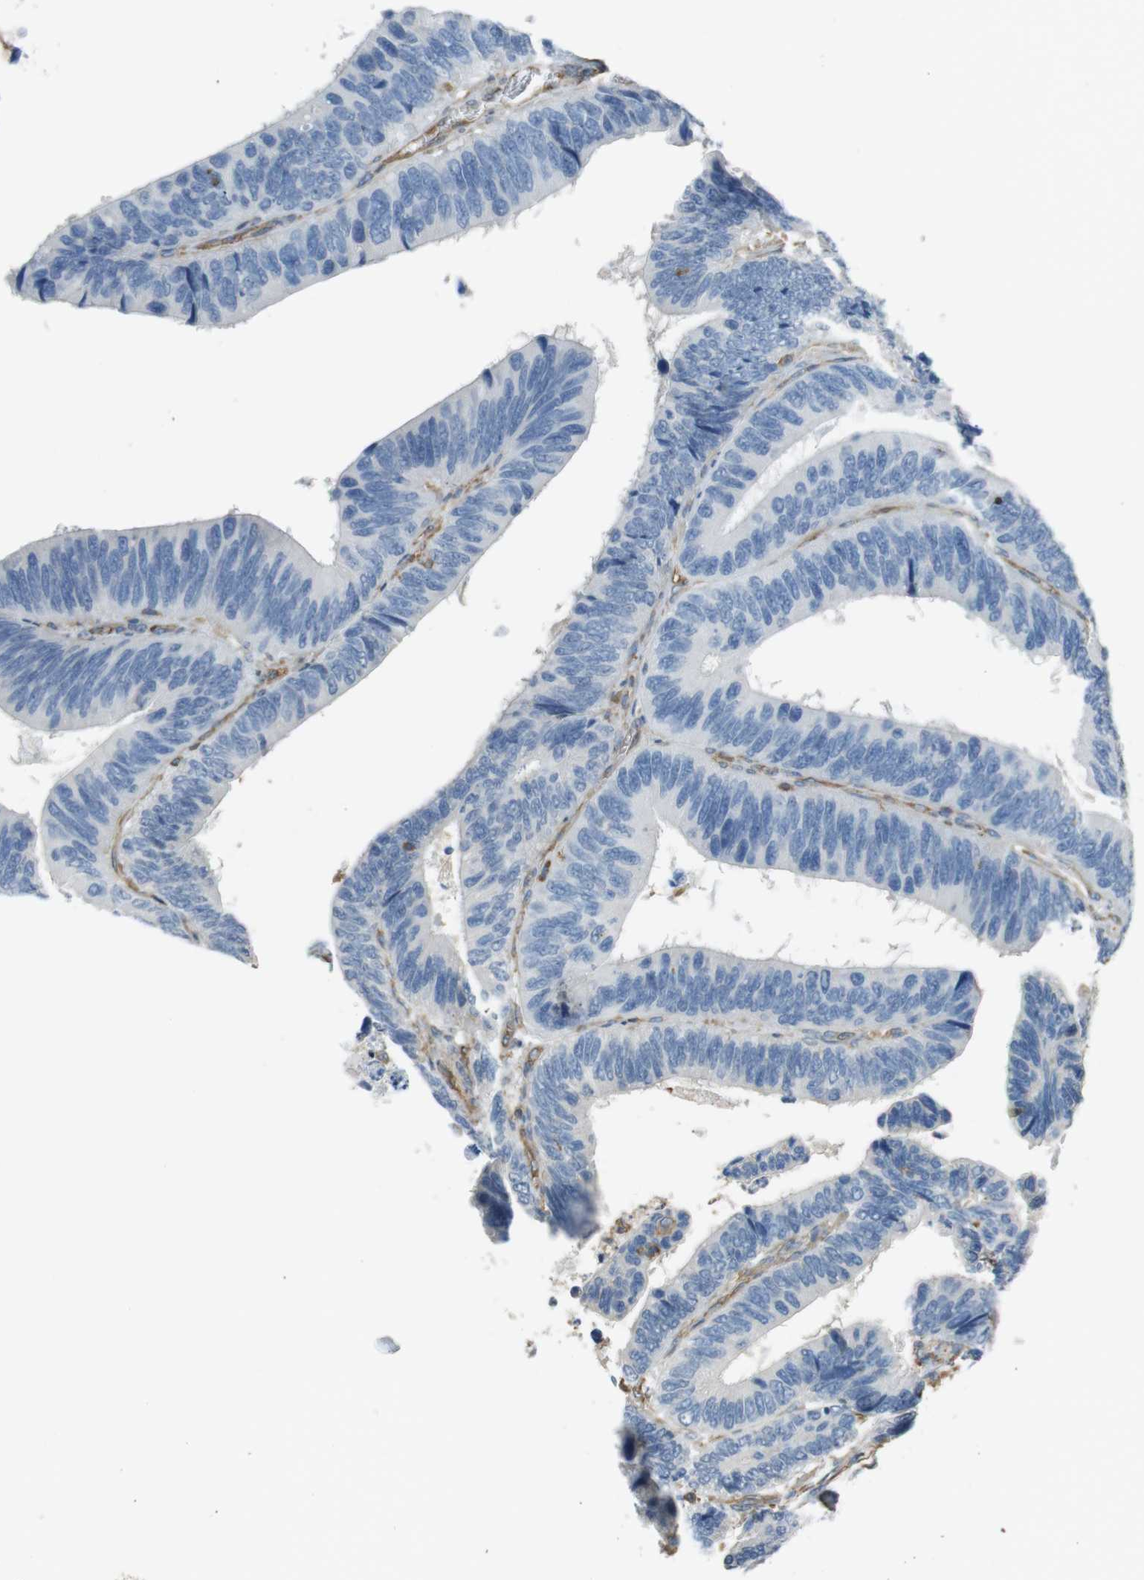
{"staining": {"intensity": "negative", "quantity": "none", "location": "none"}, "tissue": "colorectal cancer", "cell_type": "Tumor cells", "image_type": "cancer", "snomed": [{"axis": "morphology", "description": "Adenocarcinoma, NOS"}, {"axis": "topography", "description": "Colon"}], "caption": "A micrograph of human colorectal adenocarcinoma is negative for staining in tumor cells.", "gene": "FCAR", "patient": {"sex": "male", "age": 72}}